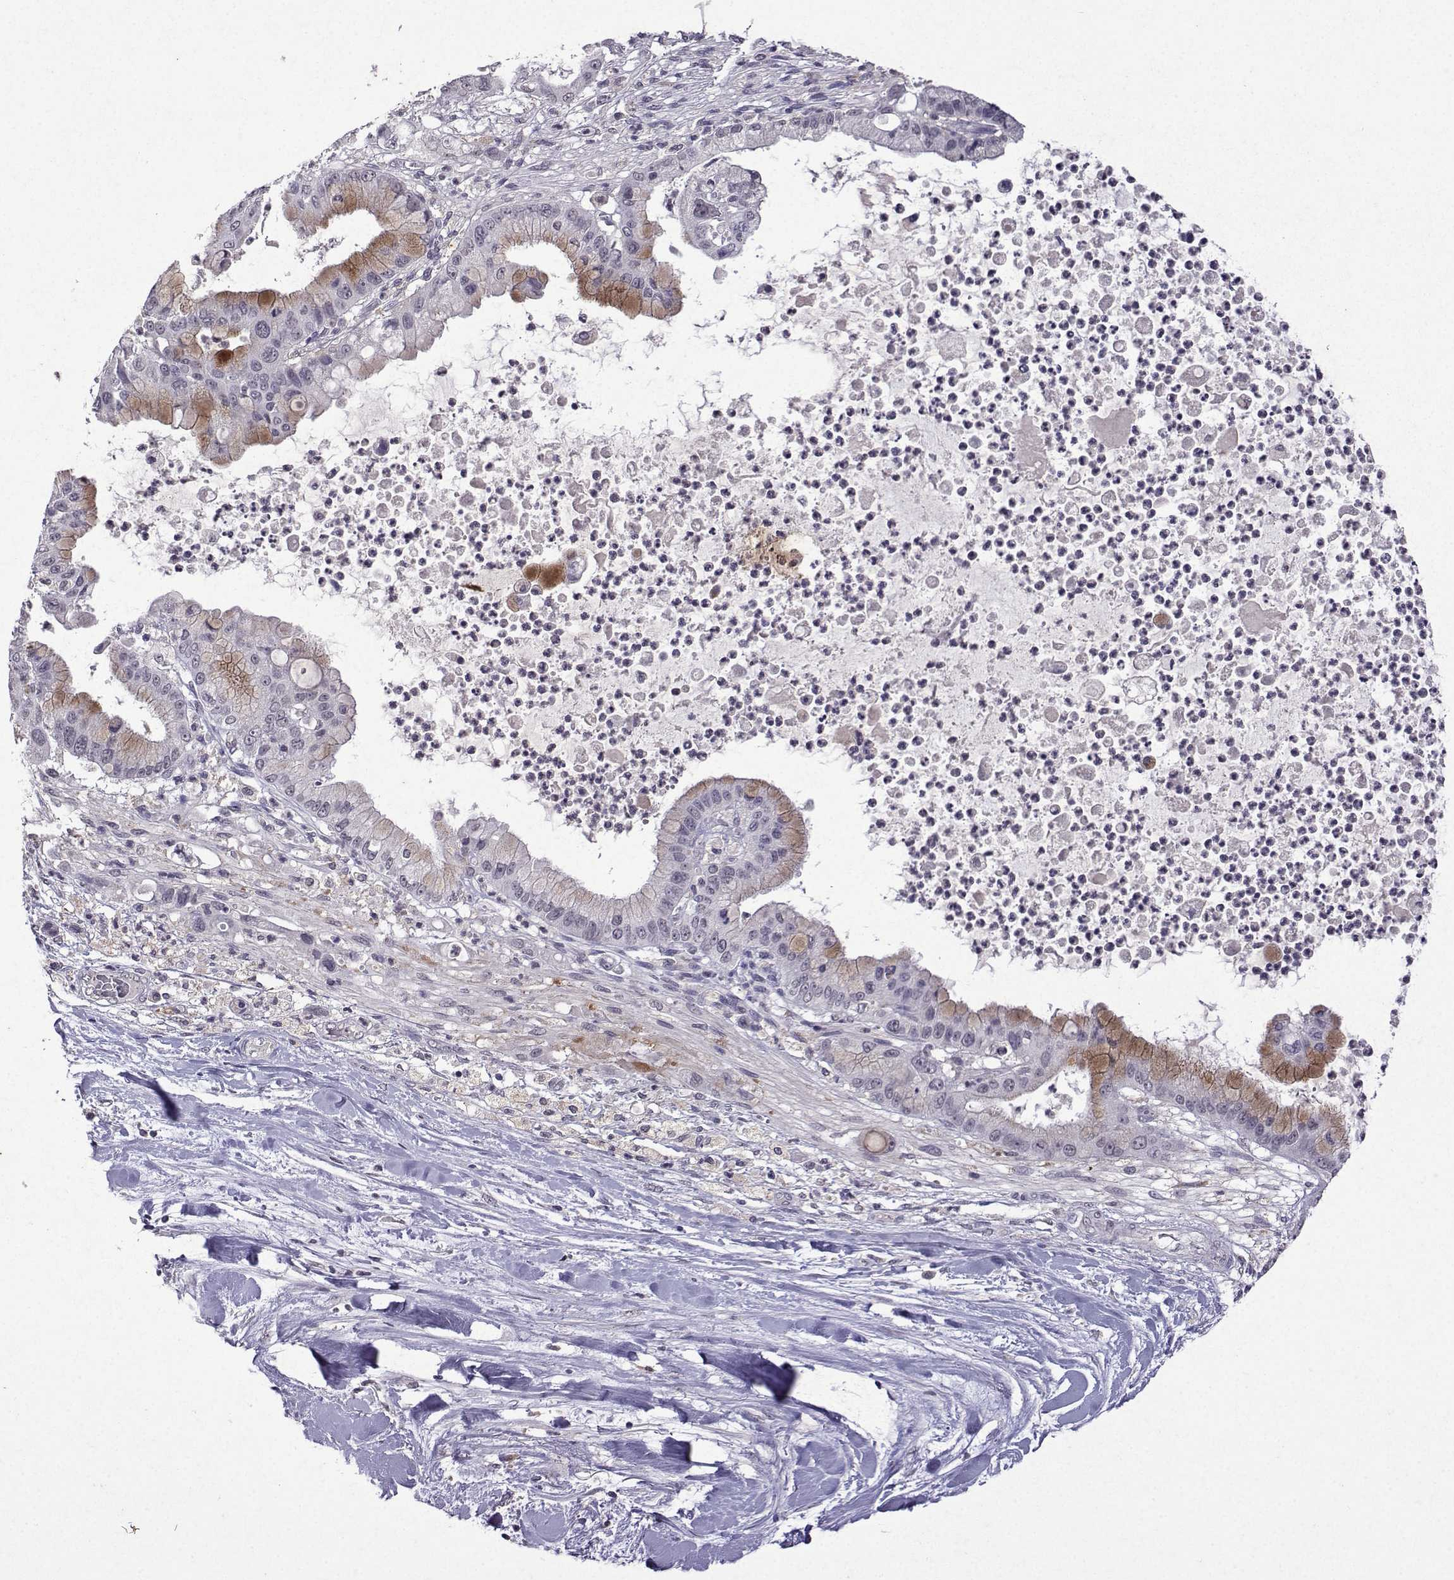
{"staining": {"intensity": "moderate", "quantity": "<25%", "location": "cytoplasmic/membranous"}, "tissue": "liver cancer", "cell_type": "Tumor cells", "image_type": "cancer", "snomed": [{"axis": "morphology", "description": "Cholangiocarcinoma"}, {"axis": "topography", "description": "Liver"}], "caption": "A high-resolution micrograph shows immunohistochemistry (IHC) staining of cholangiocarcinoma (liver), which reveals moderate cytoplasmic/membranous expression in approximately <25% of tumor cells.", "gene": "CCL28", "patient": {"sex": "female", "age": 54}}